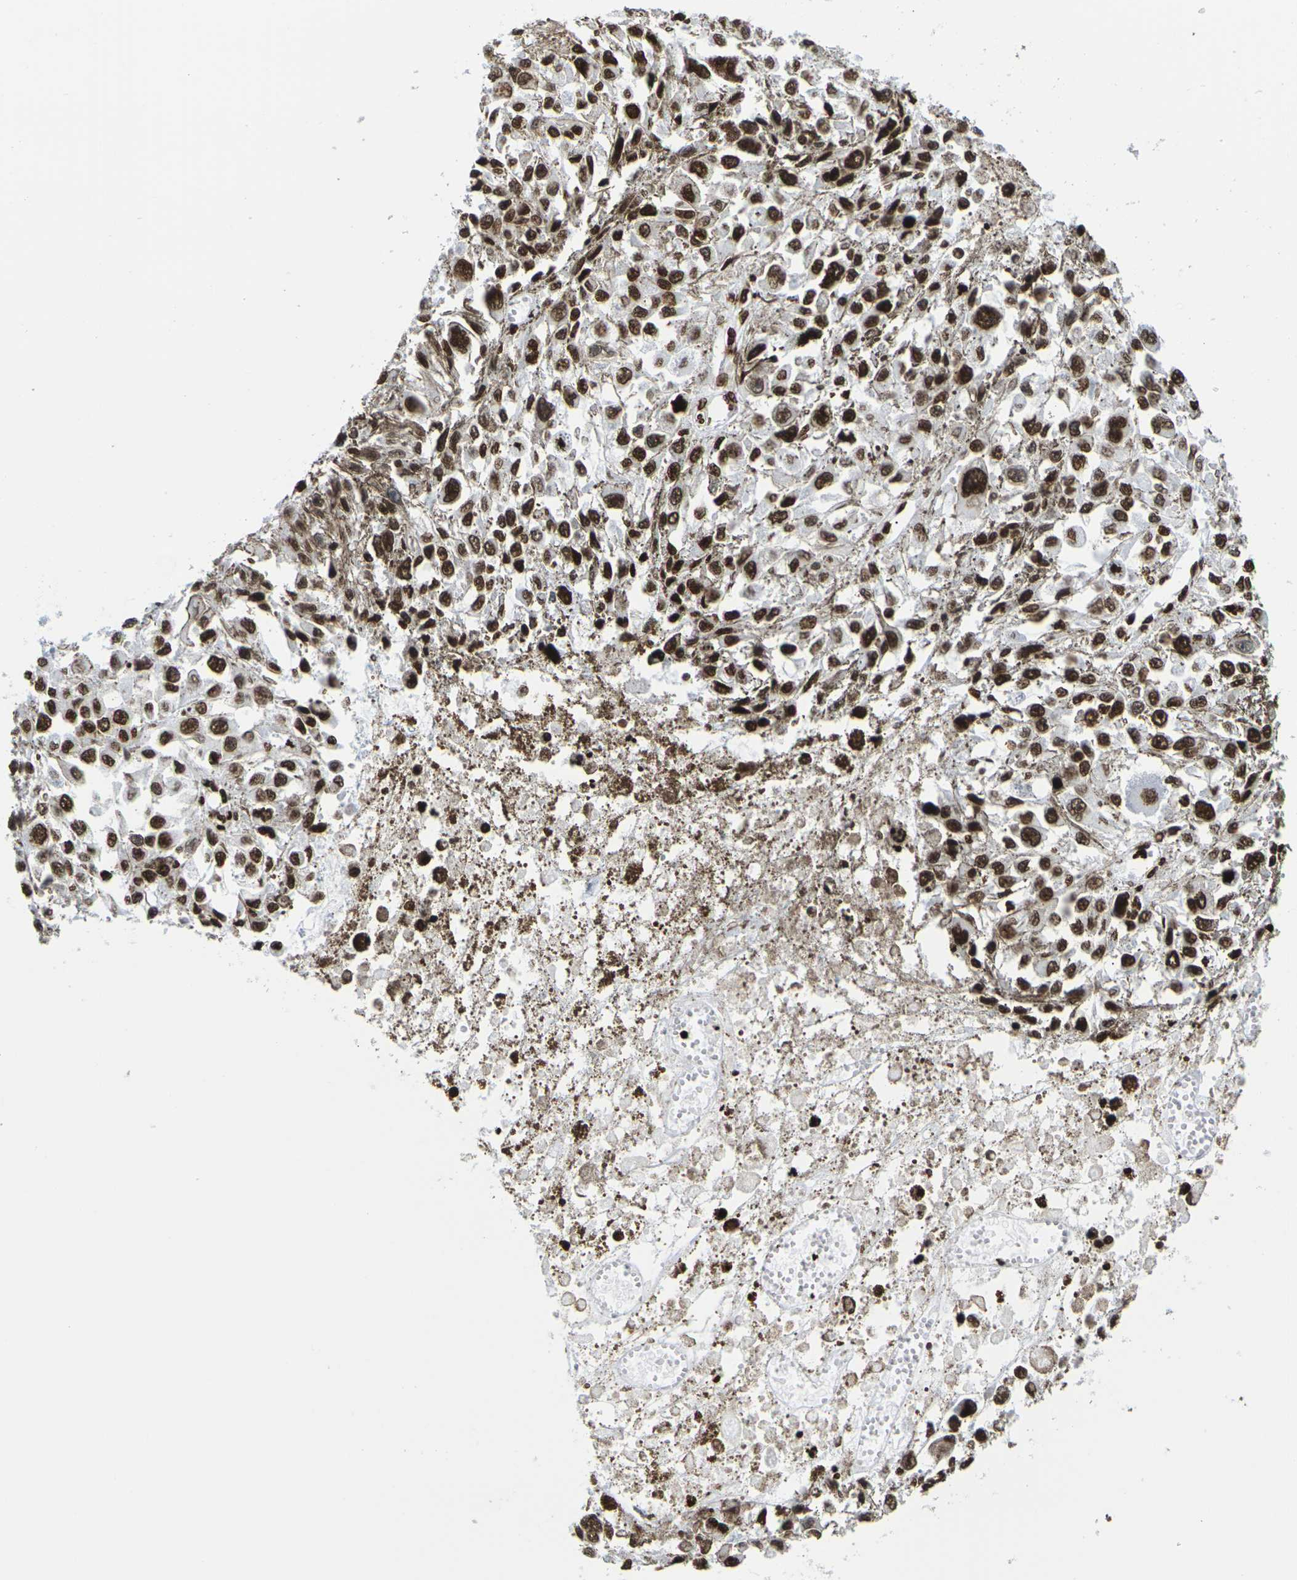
{"staining": {"intensity": "strong", "quantity": ">75%", "location": "cytoplasmic/membranous,nuclear"}, "tissue": "melanoma", "cell_type": "Tumor cells", "image_type": "cancer", "snomed": [{"axis": "morphology", "description": "Malignant melanoma, Metastatic site"}, {"axis": "topography", "description": "Lymph node"}], "caption": "High-magnification brightfield microscopy of malignant melanoma (metastatic site) stained with DAB (brown) and counterstained with hematoxylin (blue). tumor cells exhibit strong cytoplasmic/membranous and nuclear positivity is seen in about>75% of cells.", "gene": "H2AC21", "patient": {"sex": "male", "age": 59}}